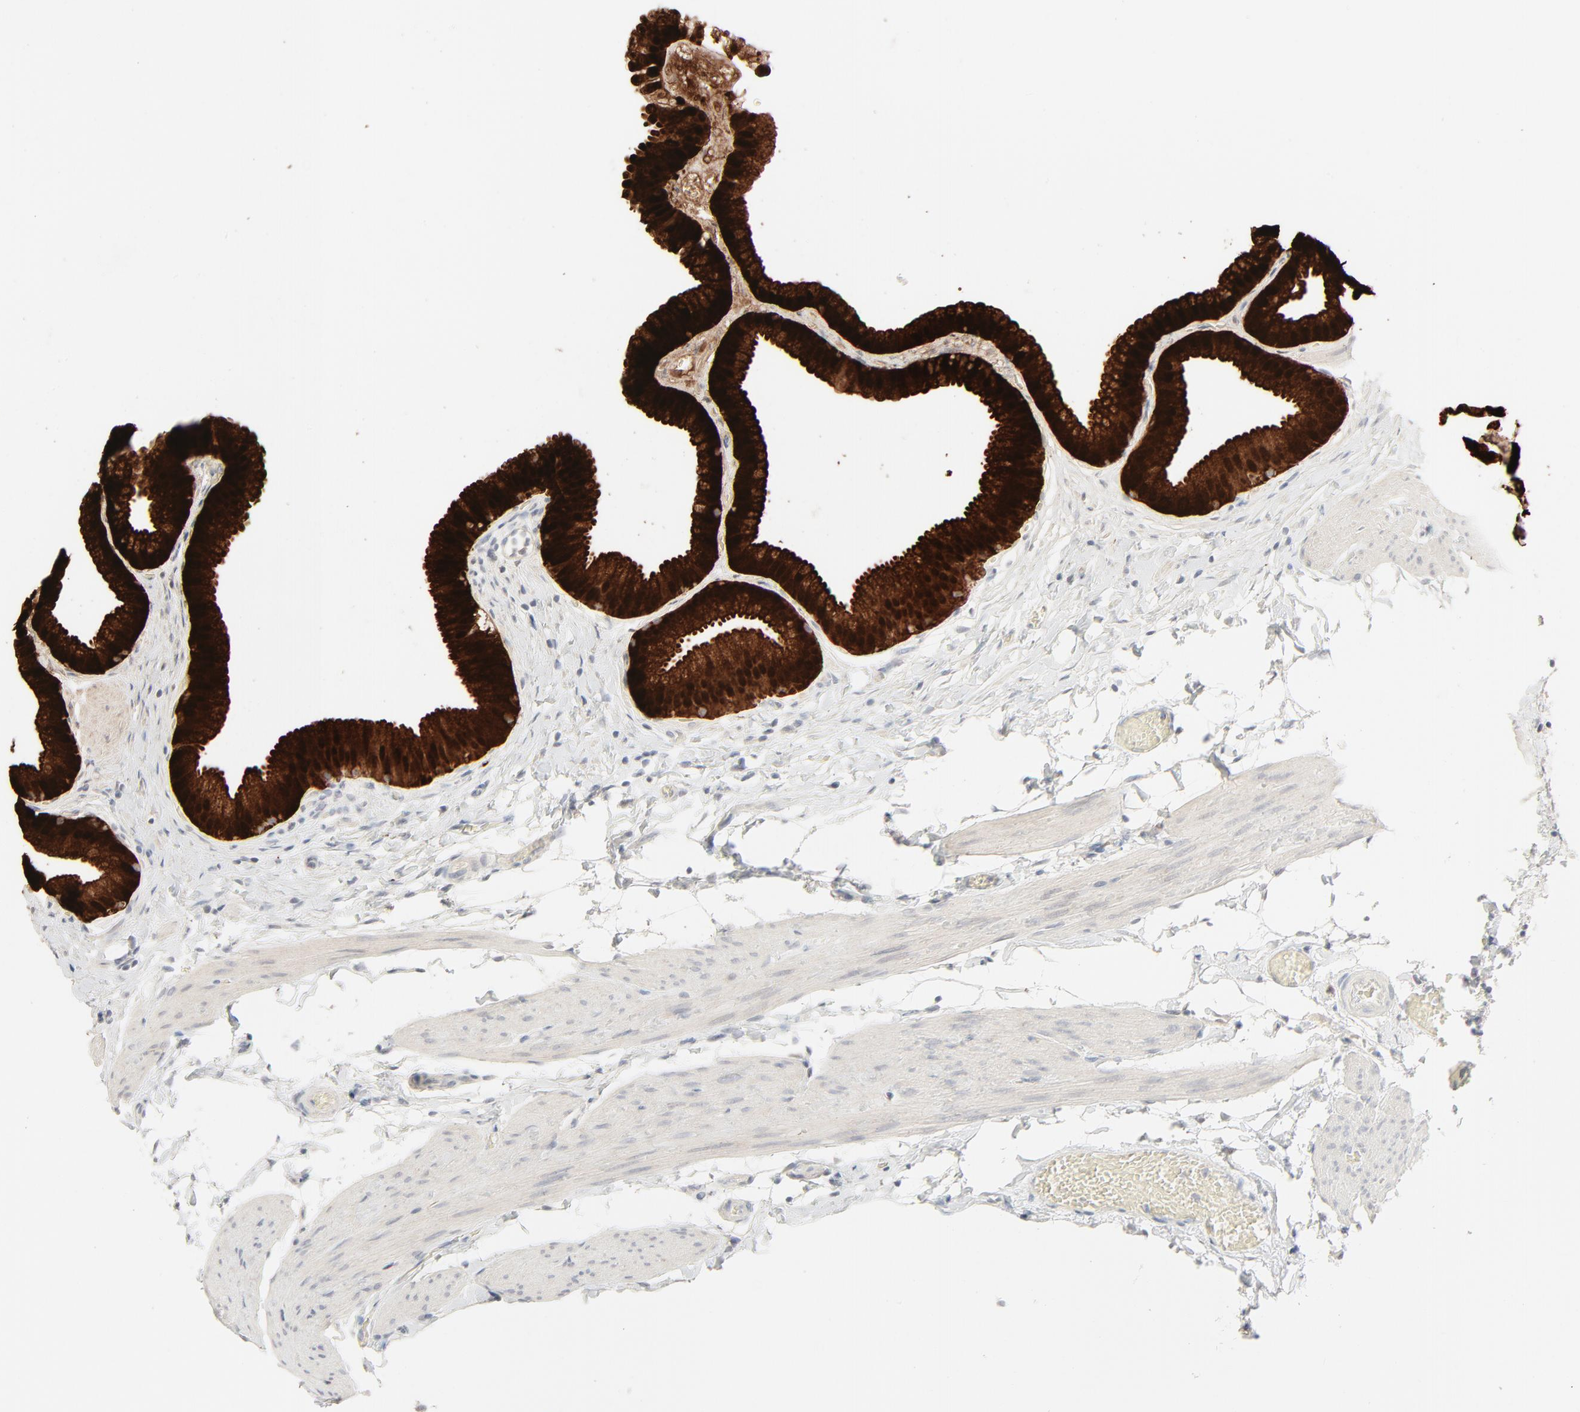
{"staining": {"intensity": "strong", "quantity": ">75%", "location": "cytoplasmic/membranous,nuclear"}, "tissue": "gallbladder", "cell_type": "Glandular cells", "image_type": "normal", "snomed": [{"axis": "morphology", "description": "Normal tissue, NOS"}, {"axis": "topography", "description": "Gallbladder"}], "caption": "A high-resolution histopathology image shows immunohistochemistry (IHC) staining of benign gallbladder, which shows strong cytoplasmic/membranous,nuclear staining in approximately >75% of glandular cells. Using DAB (brown) and hematoxylin (blue) stains, captured at high magnification using brightfield microscopy.", "gene": "LGALS2", "patient": {"sex": "female", "age": 63}}